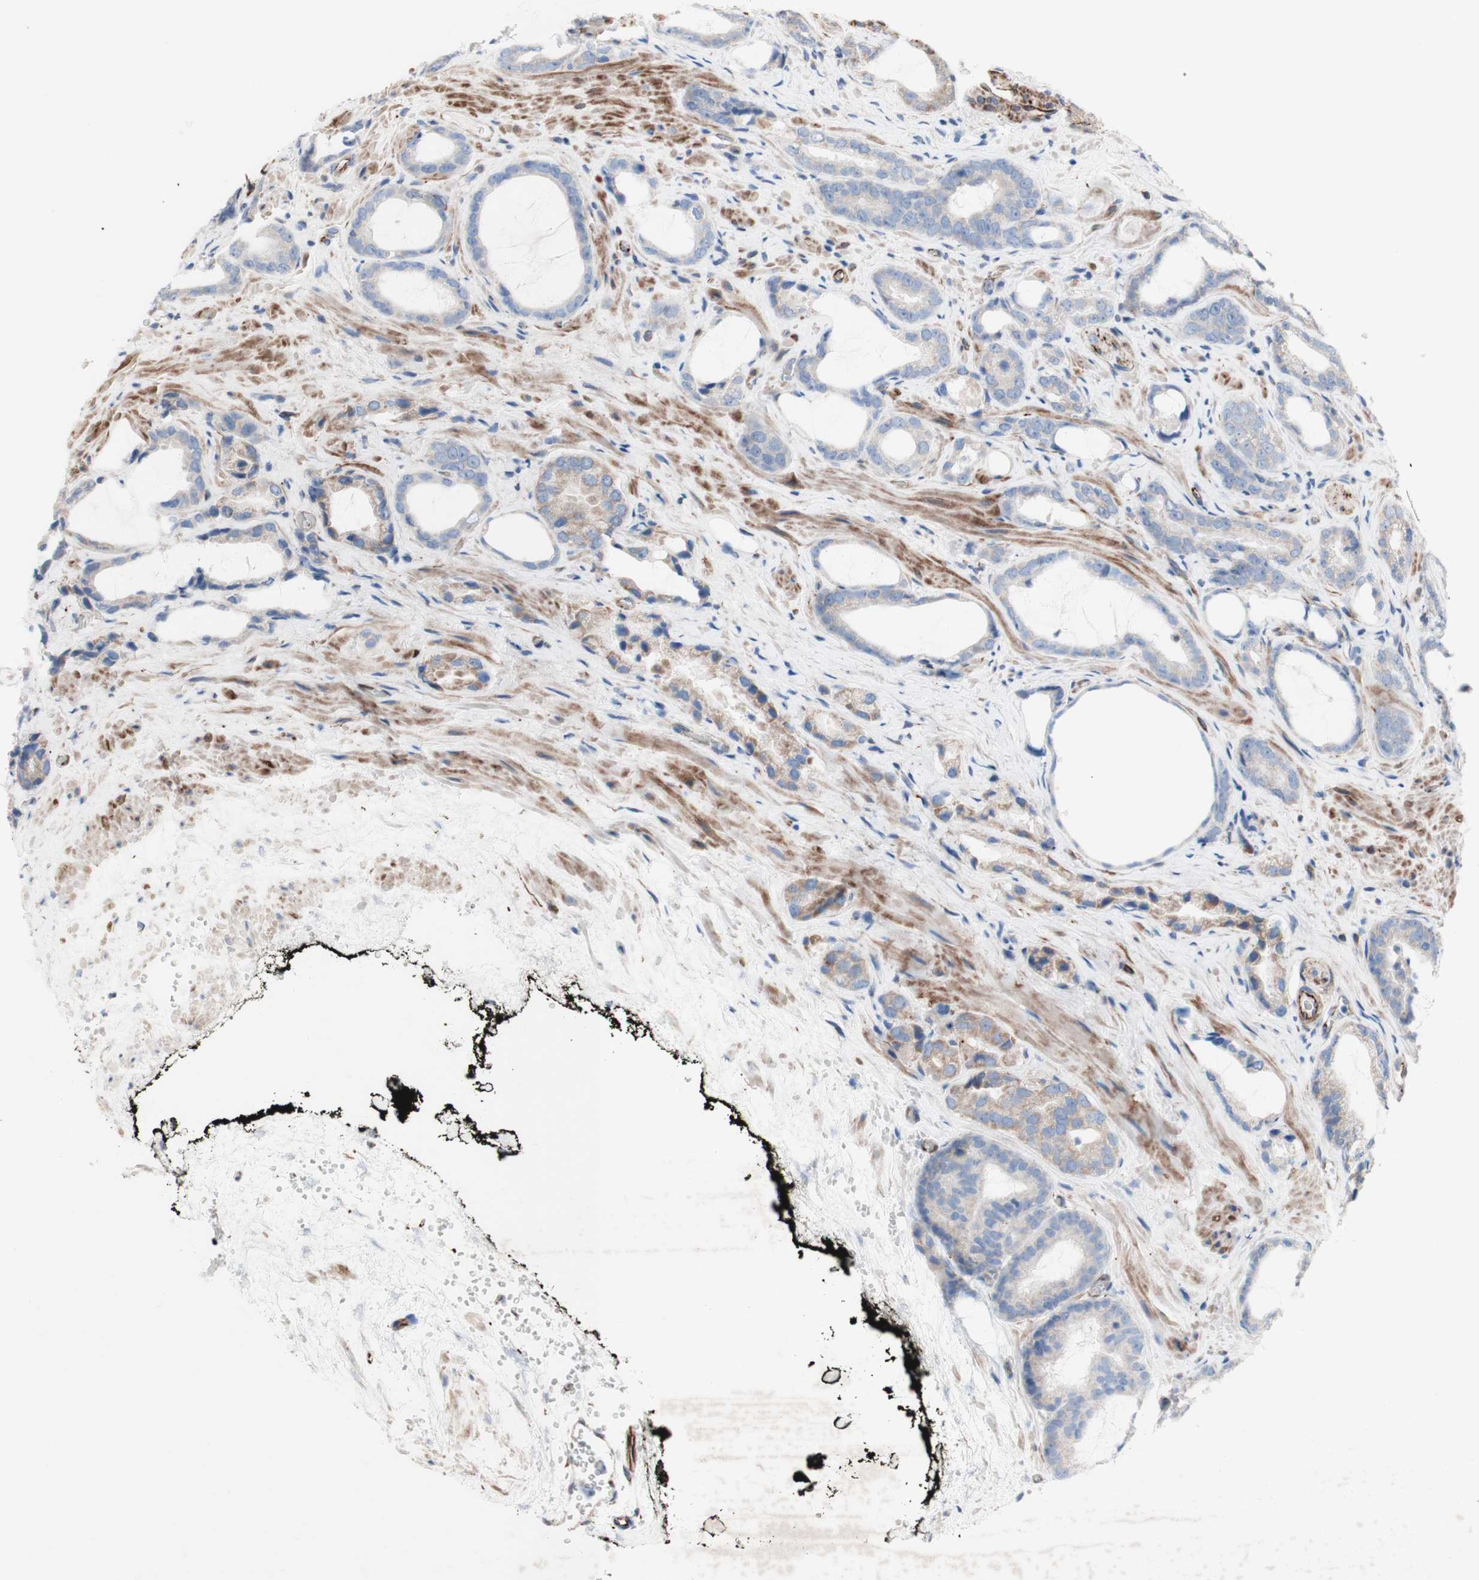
{"staining": {"intensity": "weak", "quantity": "<25%", "location": "cytoplasmic/membranous"}, "tissue": "prostate cancer", "cell_type": "Tumor cells", "image_type": "cancer", "snomed": [{"axis": "morphology", "description": "Adenocarcinoma, Low grade"}, {"axis": "topography", "description": "Prostate"}], "caption": "An image of human prostate cancer (adenocarcinoma (low-grade)) is negative for staining in tumor cells.", "gene": "AGPAT5", "patient": {"sex": "male", "age": 60}}